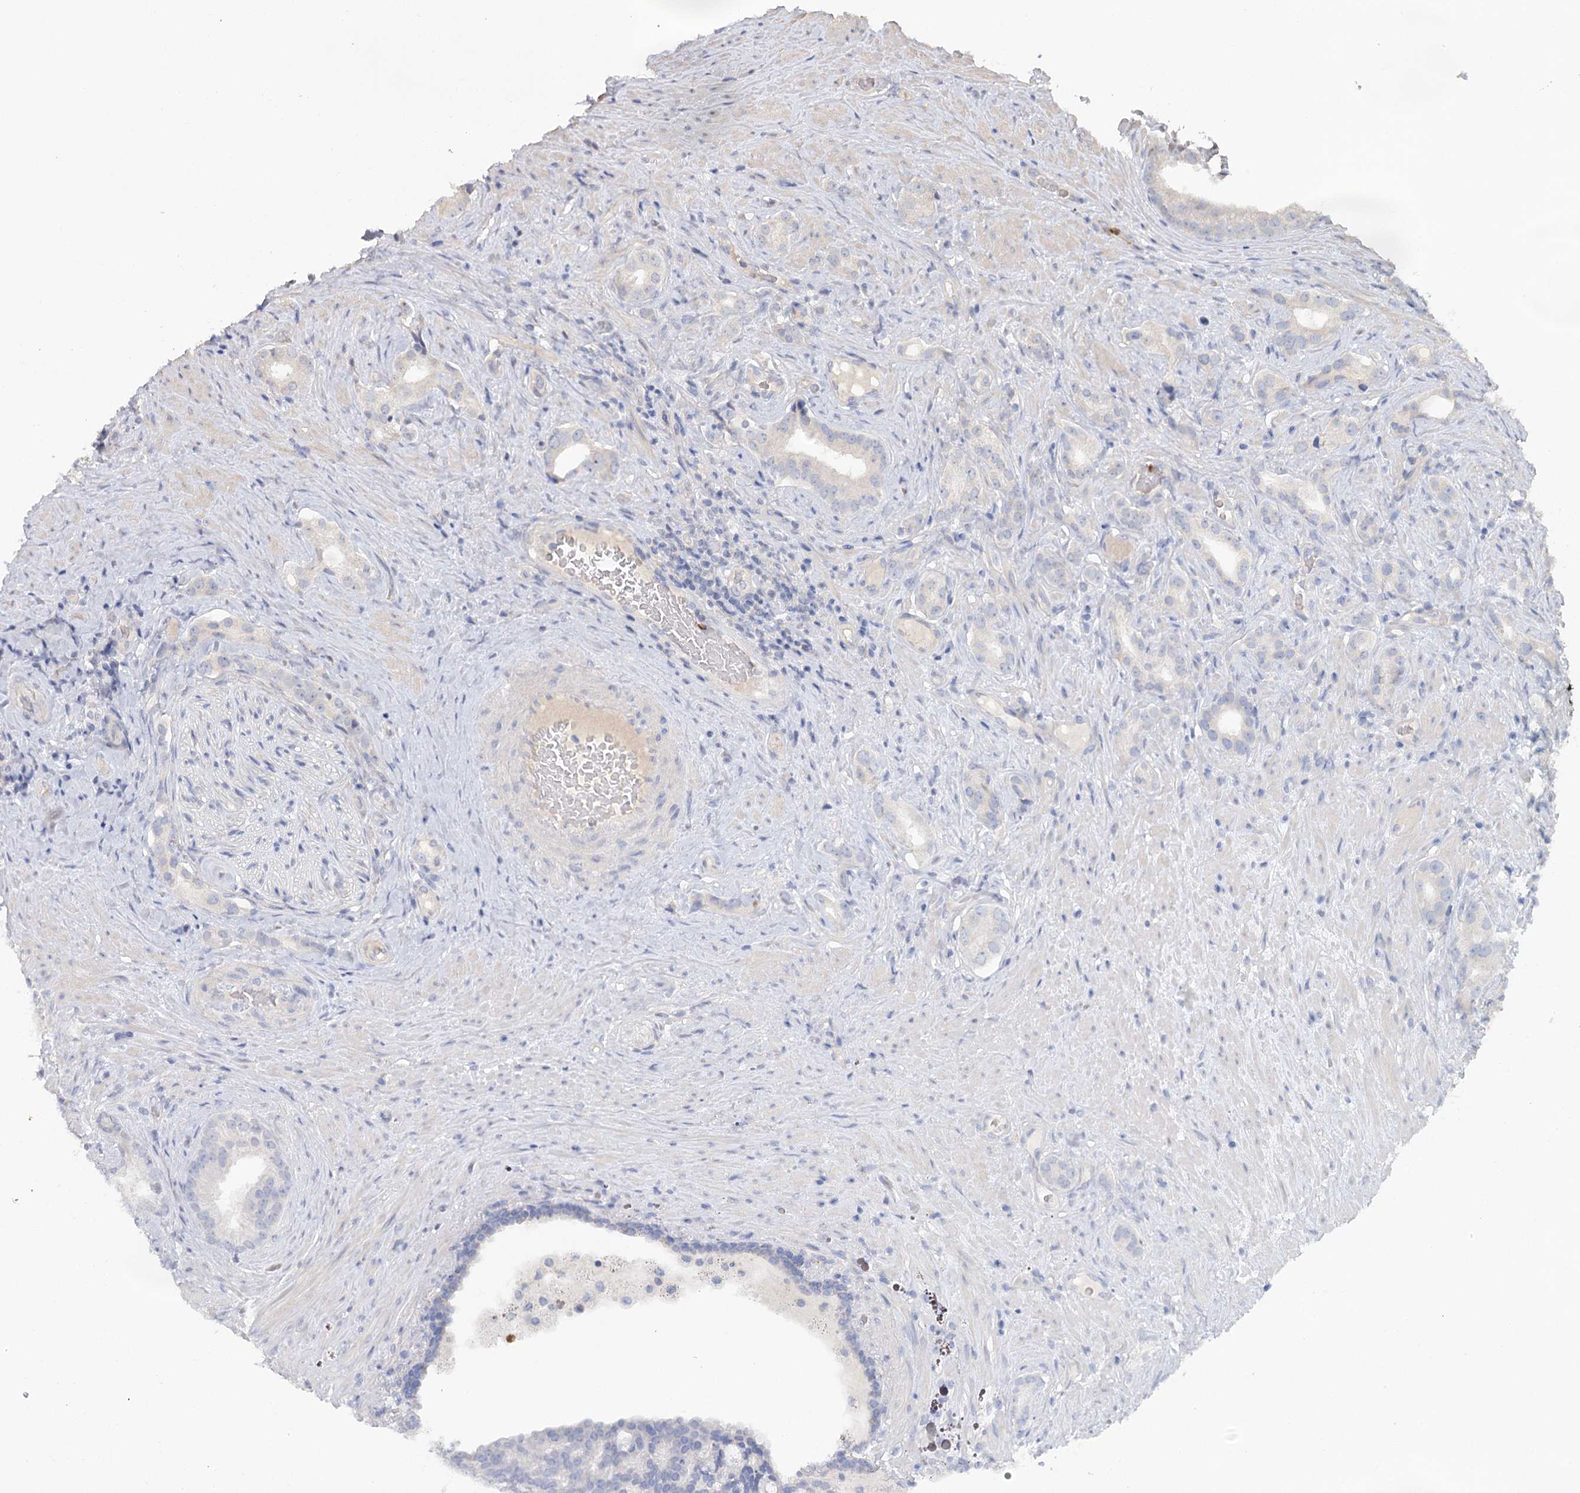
{"staining": {"intensity": "negative", "quantity": "none", "location": "none"}, "tissue": "prostate cancer", "cell_type": "Tumor cells", "image_type": "cancer", "snomed": [{"axis": "morphology", "description": "Adenocarcinoma, Low grade"}, {"axis": "topography", "description": "Prostate"}], "caption": "Tumor cells are negative for protein expression in human prostate adenocarcinoma (low-grade).", "gene": "EPB41L5", "patient": {"sex": "male", "age": 71}}